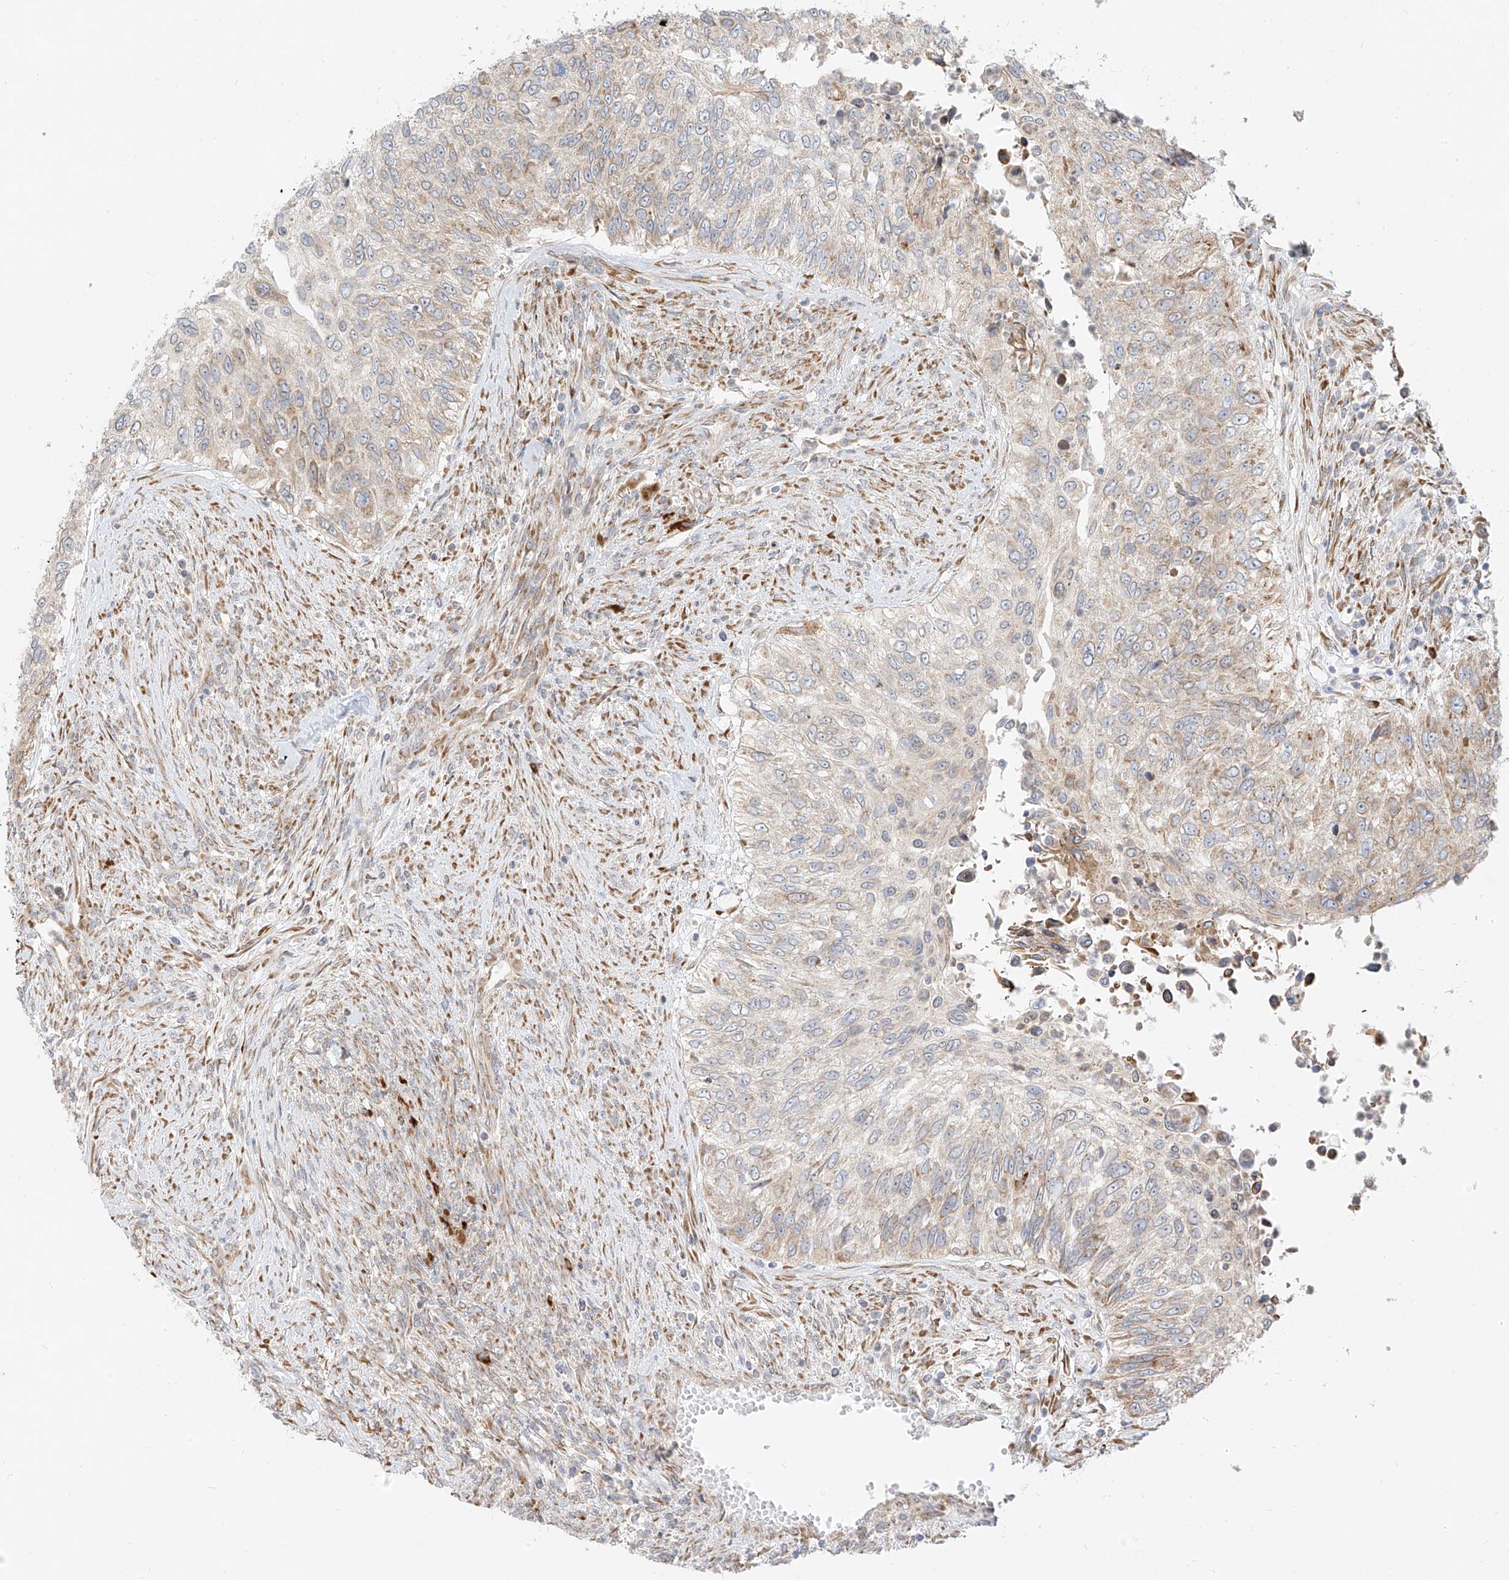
{"staining": {"intensity": "moderate", "quantity": "<25%", "location": "cytoplasmic/membranous"}, "tissue": "urothelial cancer", "cell_type": "Tumor cells", "image_type": "cancer", "snomed": [{"axis": "morphology", "description": "Urothelial carcinoma, High grade"}, {"axis": "topography", "description": "Urinary bladder"}], "caption": "Urothelial cancer stained with IHC shows moderate cytoplasmic/membranous expression in approximately <25% of tumor cells. (Brightfield microscopy of DAB IHC at high magnification).", "gene": "STT3A", "patient": {"sex": "female", "age": 60}}